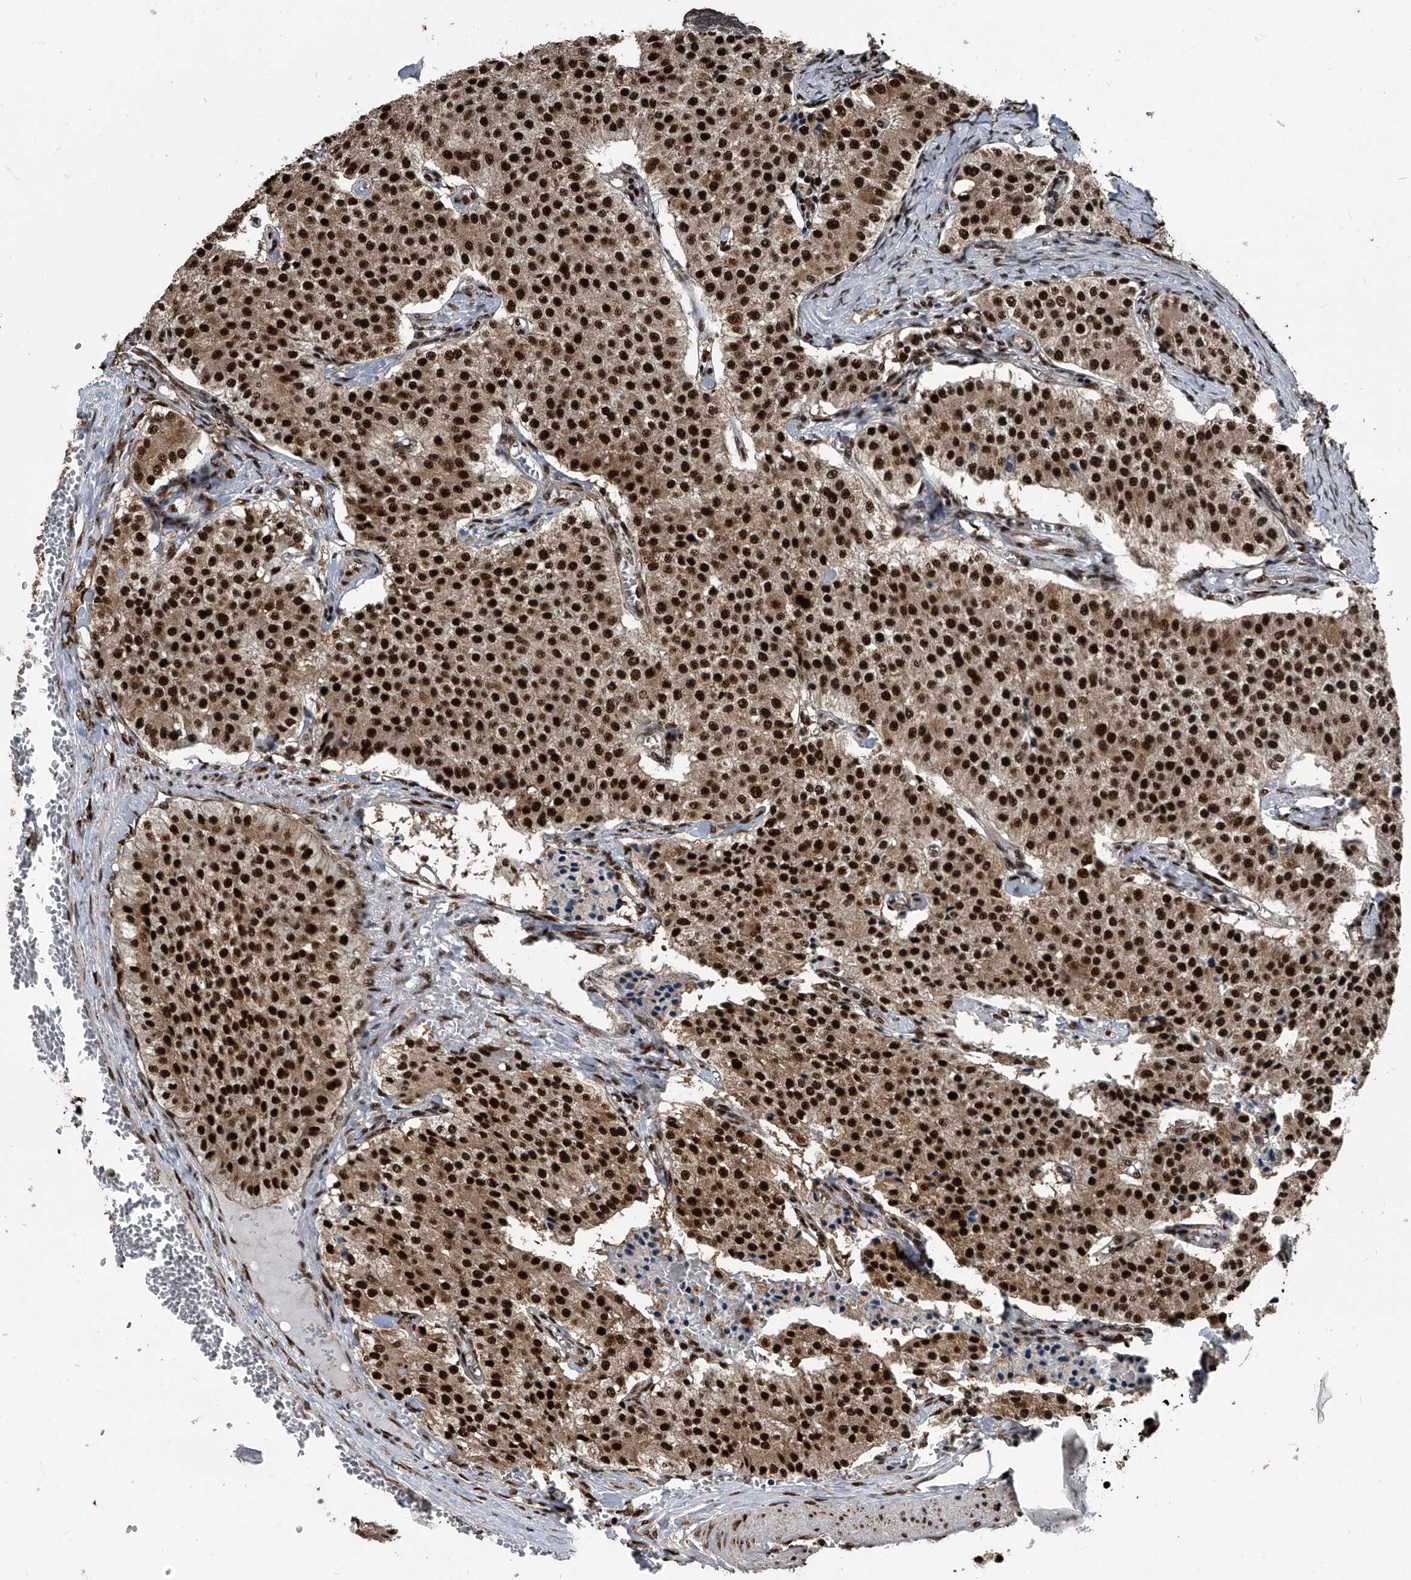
{"staining": {"intensity": "strong", "quantity": ">75%", "location": "cytoplasmic/membranous,nuclear"}, "tissue": "carcinoid", "cell_type": "Tumor cells", "image_type": "cancer", "snomed": [{"axis": "morphology", "description": "Carcinoid, malignant, NOS"}, {"axis": "topography", "description": "Colon"}], "caption": "Brown immunohistochemical staining in human carcinoid exhibits strong cytoplasmic/membranous and nuclear positivity in about >75% of tumor cells. (Brightfield microscopy of DAB IHC at high magnification).", "gene": "FKBP5", "patient": {"sex": "female", "age": 52}}